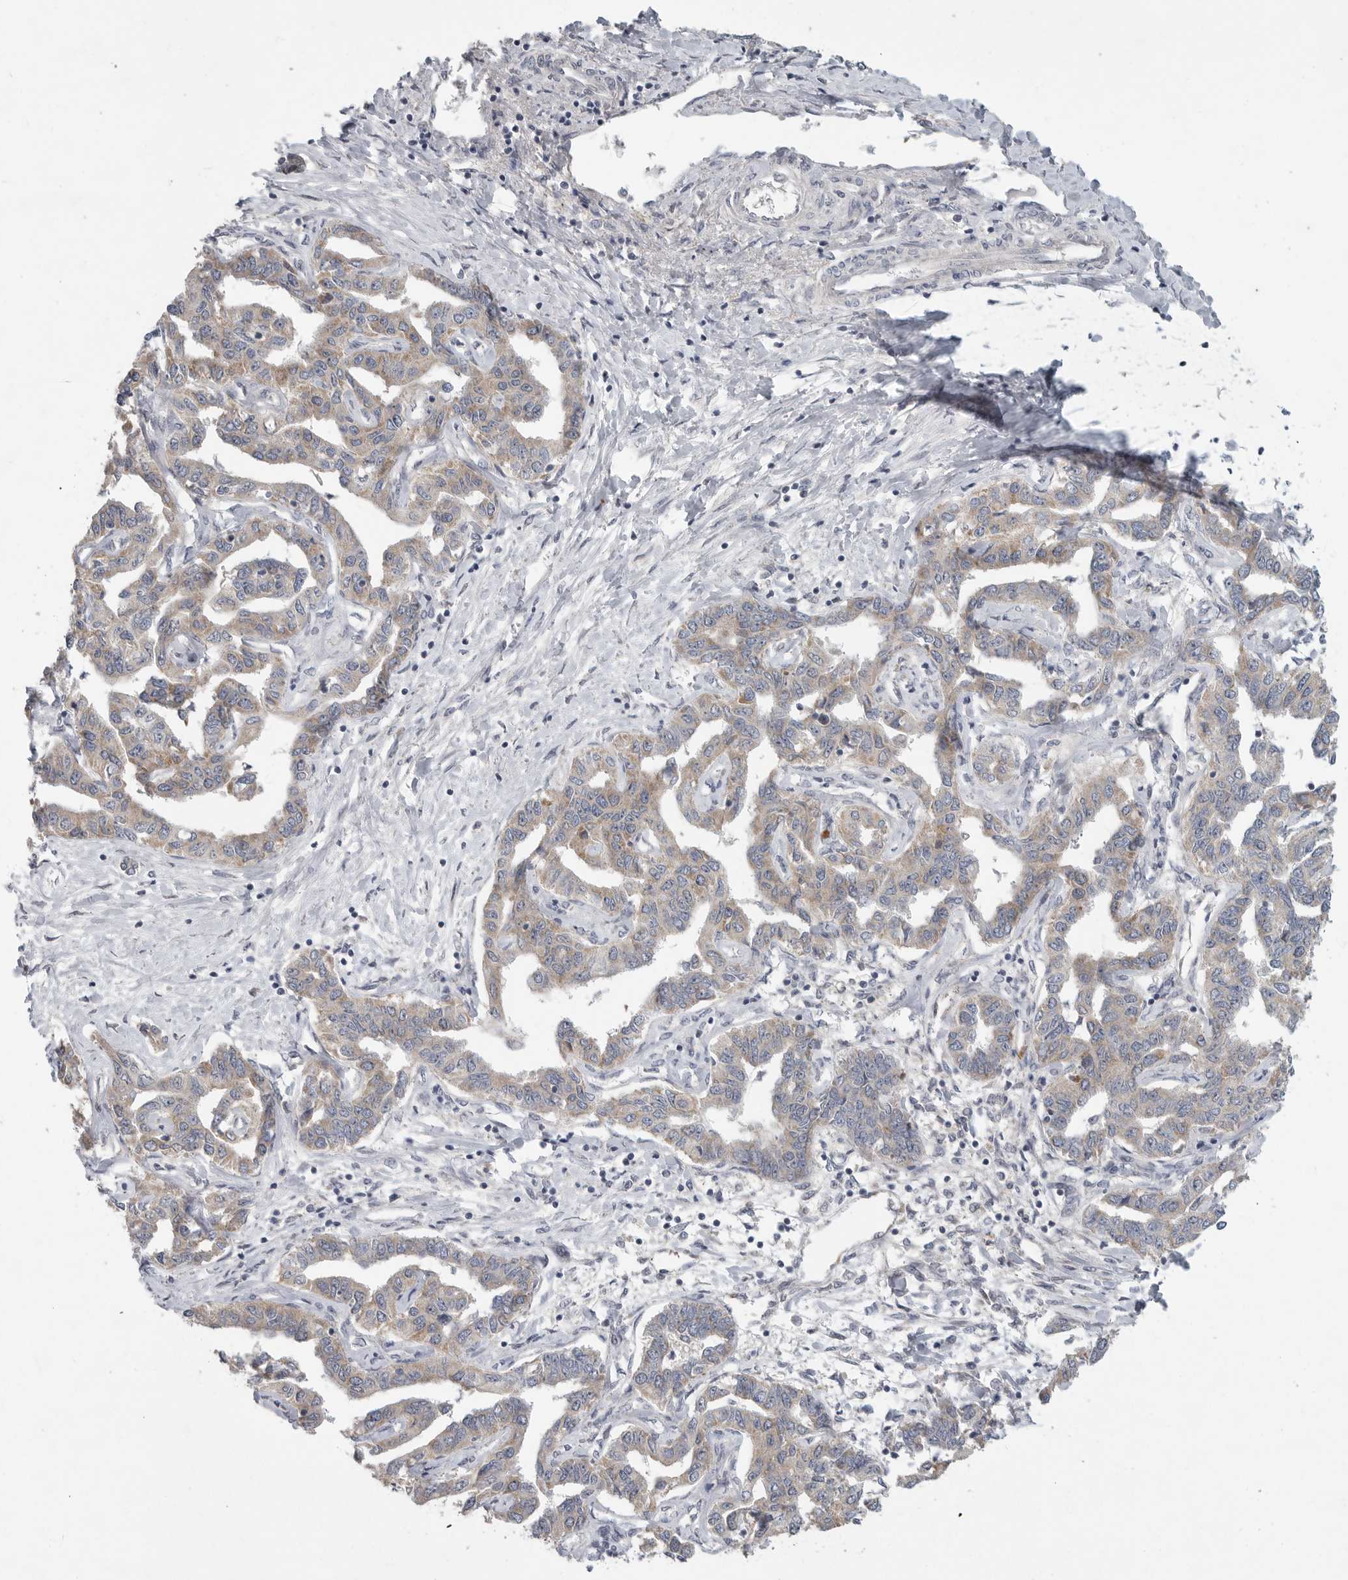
{"staining": {"intensity": "weak", "quantity": ">75%", "location": "cytoplasmic/membranous"}, "tissue": "liver cancer", "cell_type": "Tumor cells", "image_type": "cancer", "snomed": [{"axis": "morphology", "description": "Cholangiocarcinoma"}, {"axis": "topography", "description": "Liver"}], "caption": "High-power microscopy captured an immunohistochemistry (IHC) histopathology image of liver cancer (cholangiocarcinoma), revealing weak cytoplasmic/membranous expression in about >75% of tumor cells. Using DAB (3,3'-diaminobenzidine) (brown) and hematoxylin (blue) stains, captured at high magnification using brightfield microscopy.", "gene": "FBXO43", "patient": {"sex": "male", "age": 59}}